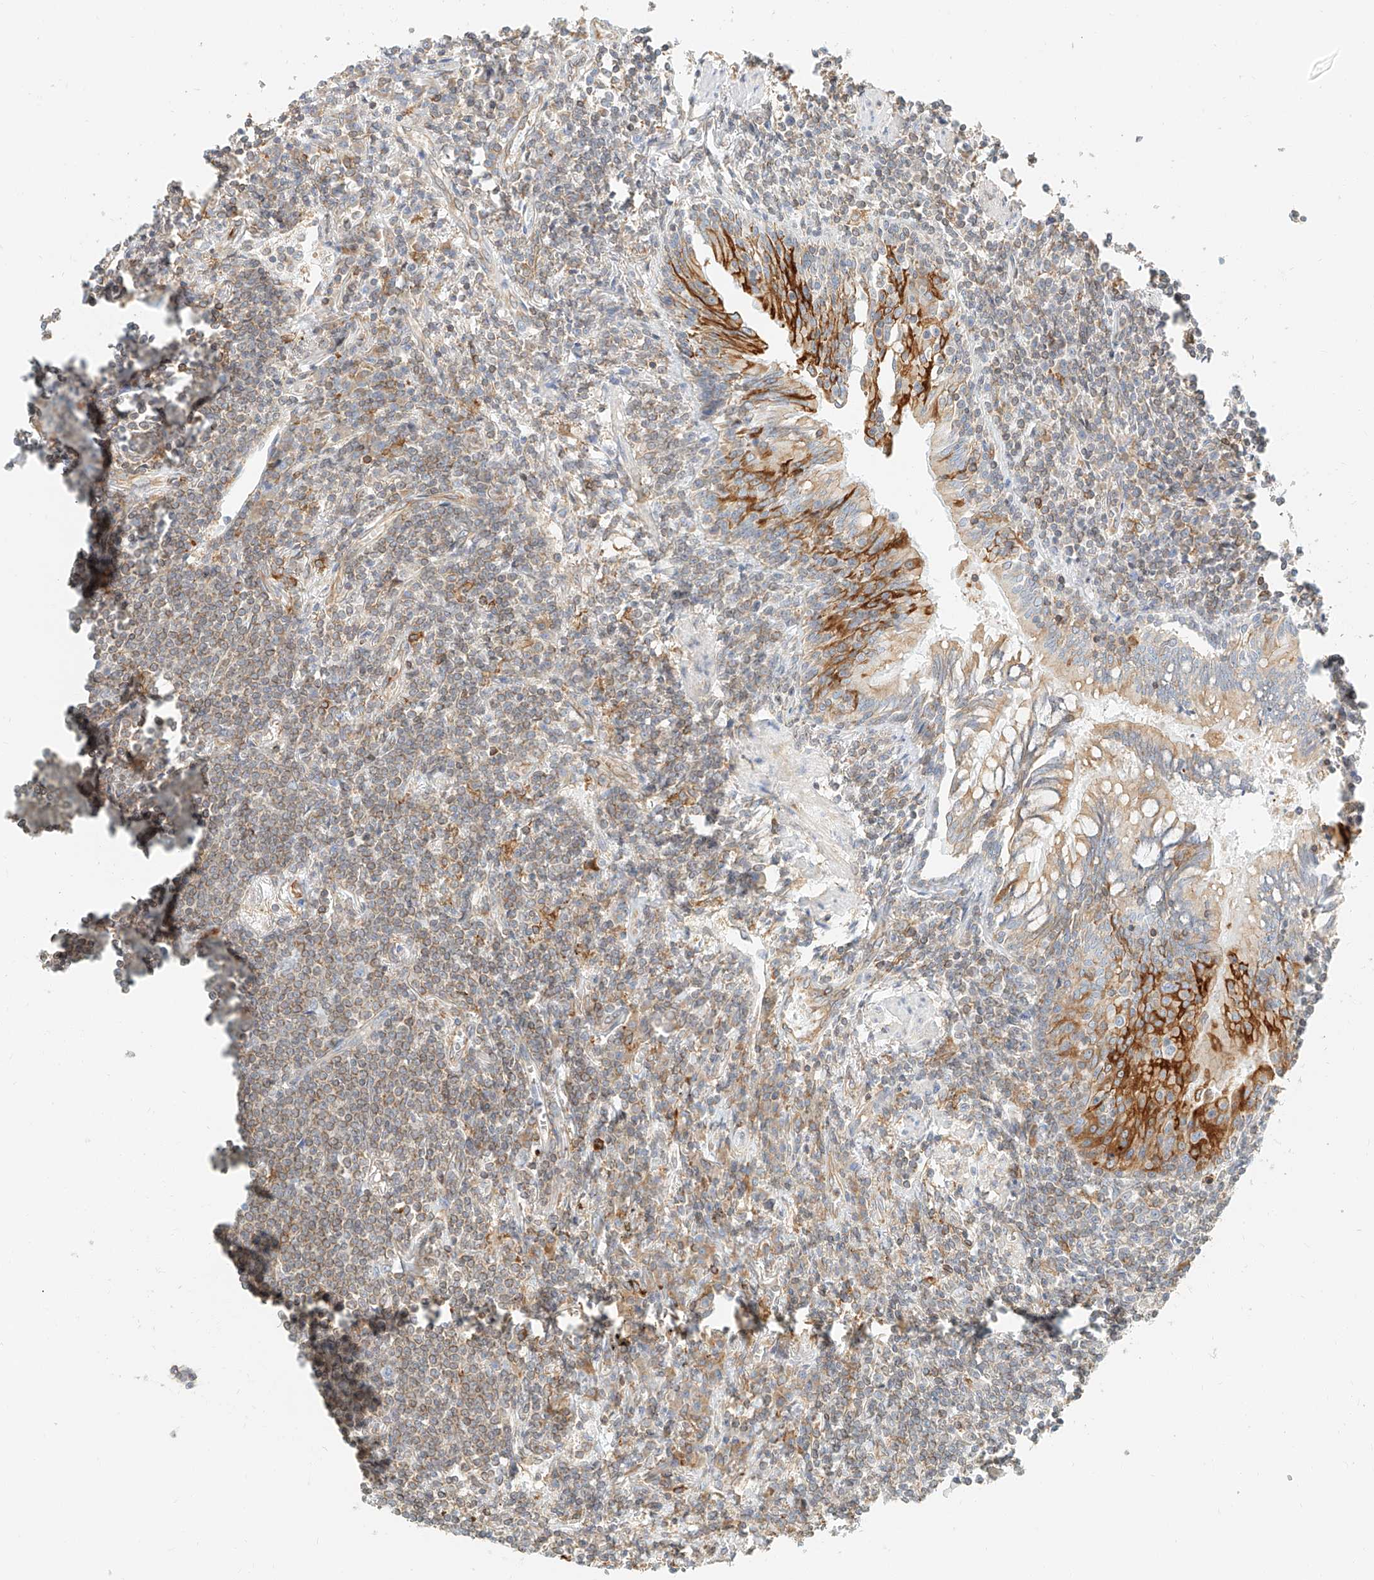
{"staining": {"intensity": "moderate", "quantity": "<25%", "location": "cytoplasmic/membranous"}, "tissue": "lymphoma", "cell_type": "Tumor cells", "image_type": "cancer", "snomed": [{"axis": "morphology", "description": "Malignant lymphoma, non-Hodgkin's type, Low grade"}, {"axis": "topography", "description": "Lung"}], "caption": "This micrograph demonstrates IHC staining of human low-grade malignant lymphoma, non-Hodgkin's type, with low moderate cytoplasmic/membranous staining in about <25% of tumor cells.", "gene": "DHRS7", "patient": {"sex": "female", "age": 71}}